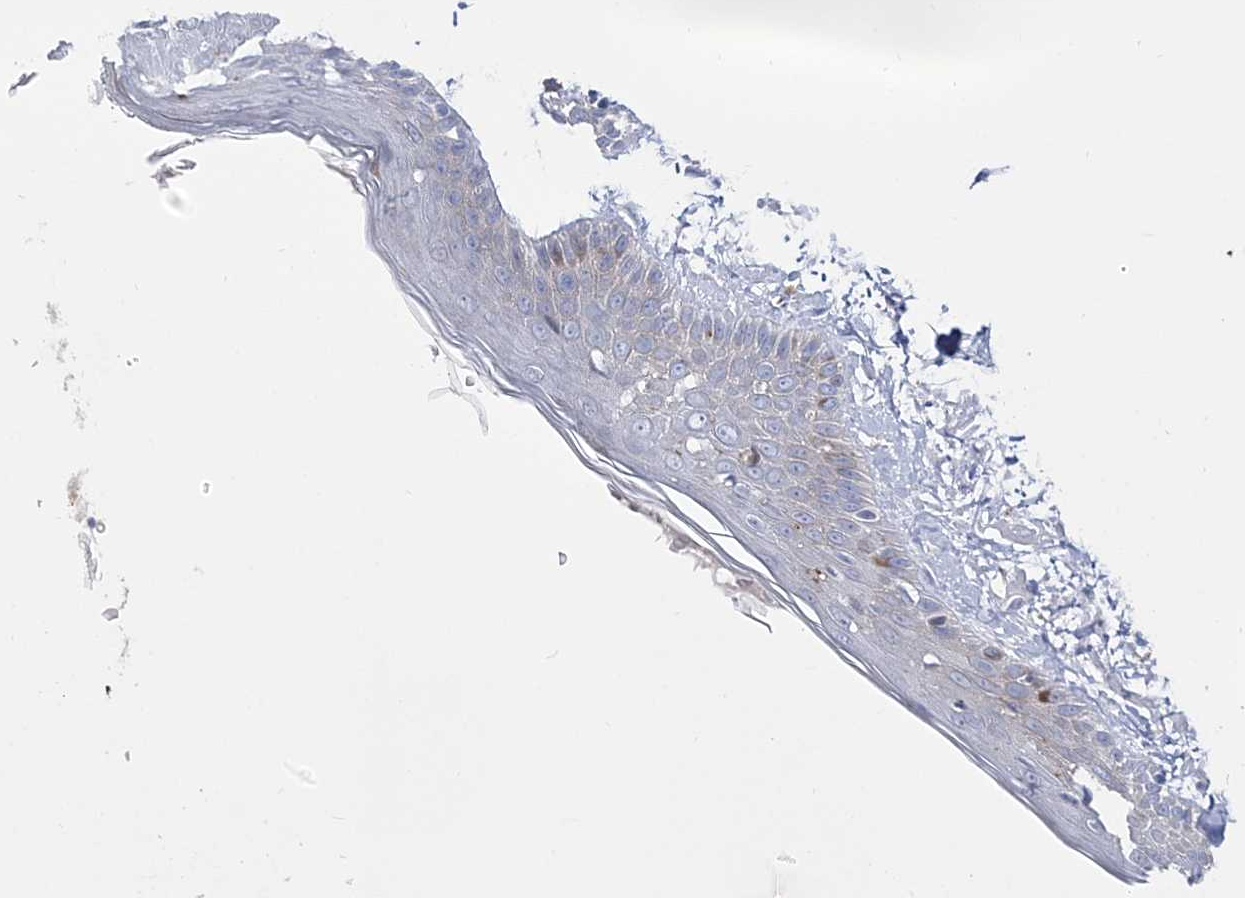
{"staining": {"intensity": "negative", "quantity": "none", "location": "none"}, "tissue": "skin", "cell_type": "Fibroblasts", "image_type": "normal", "snomed": [{"axis": "morphology", "description": "Normal tissue, NOS"}, {"axis": "topography", "description": "Skin"}, {"axis": "topography", "description": "Skeletal muscle"}], "caption": "Image shows no protein positivity in fibroblasts of benign skin. The staining was performed using DAB (3,3'-diaminobenzidine) to visualize the protein expression in brown, while the nuclei were stained in blue with hematoxylin (Magnification: 20x).", "gene": "ANO1", "patient": {"sex": "male", "age": 83}}